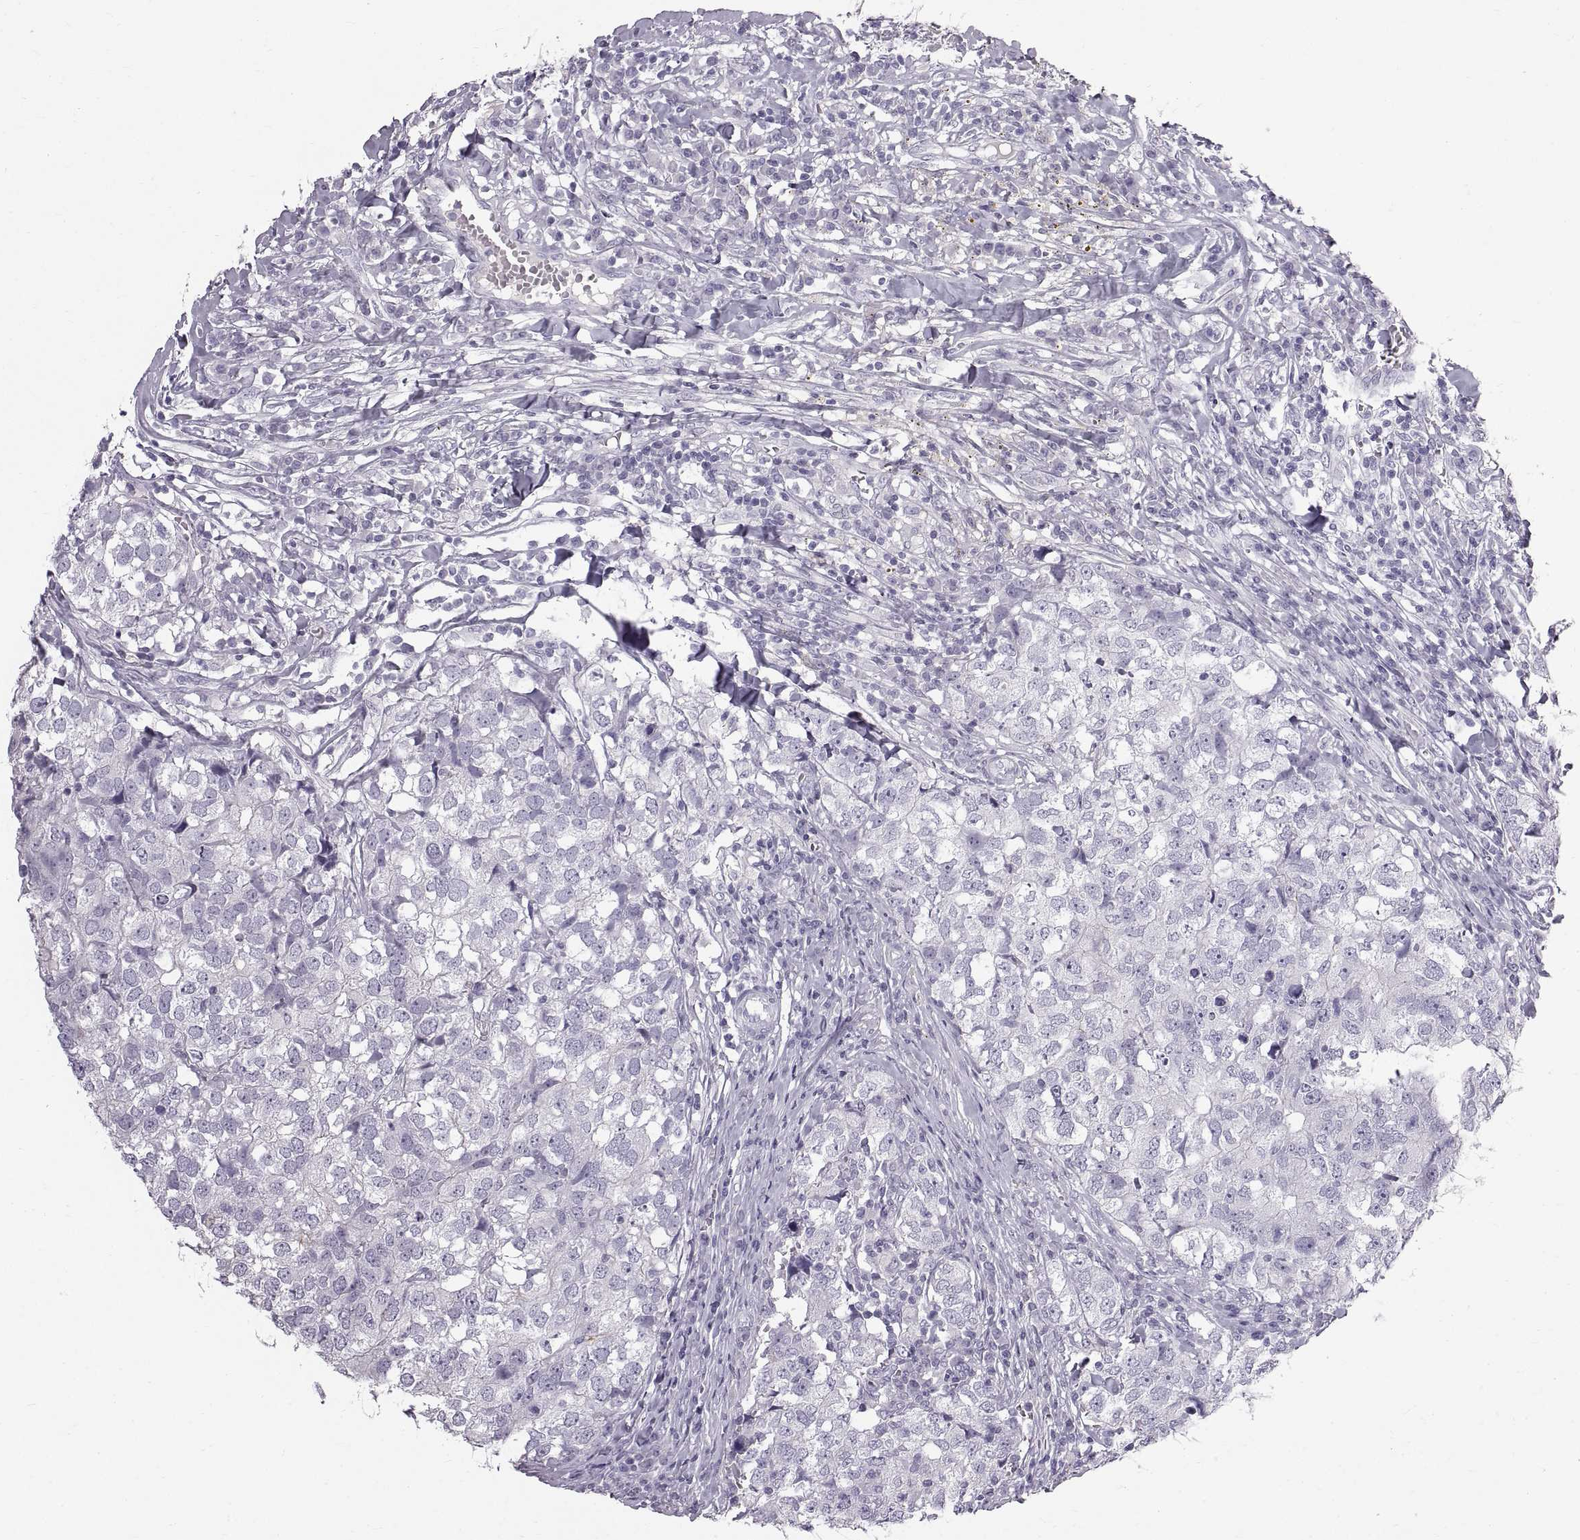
{"staining": {"intensity": "negative", "quantity": "none", "location": "none"}, "tissue": "breast cancer", "cell_type": "Tumor cells", "image_type": "cancer", "snomed": [{"axis": "morphology", "description": "Duct carcinoma"}, {"axis": "topography", "description": "Breast"}], "caption": "IHC of breast cancer (intraductal carcinoma) displays no staining in tumor cells.", "gene": "WFDC8", "patient": {"sex": "female", "age": 30}}